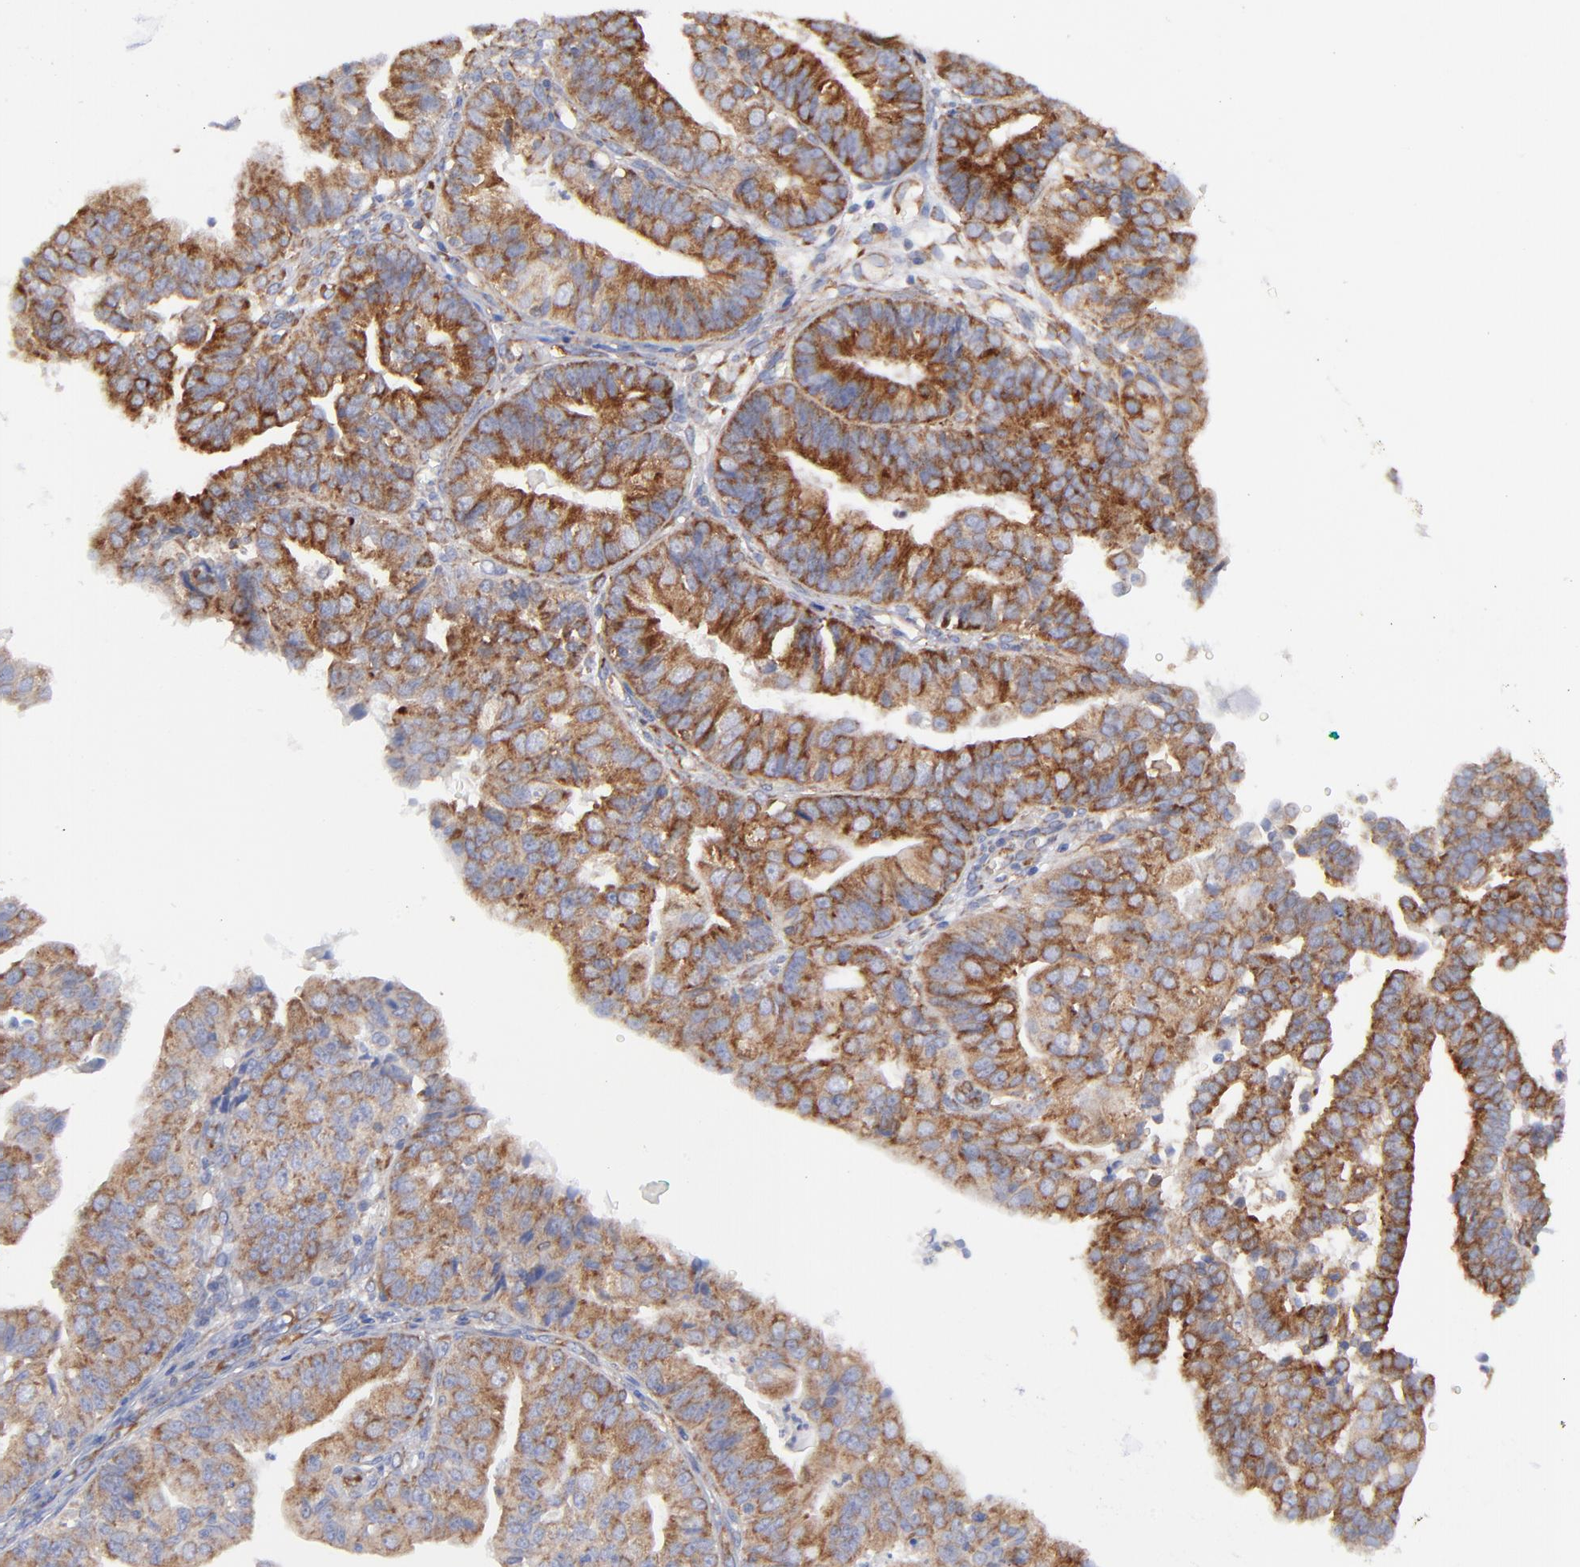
{"staining": {"intensity": "moderate", "quantity": ">75%", "location": "cytoplasmic/membranous"}, "tissue": "endometrial cancer", "cell_type": "Tumor cells", "image_type": "cancer", "snomed": [{"axis": "morphology", "description": "Adenocarcinoma, NOS"}, {"axis": "topography", "description": "Endometrium"}], "caption": "The photomicrograph shows staining of adenocarcinoma (endometrial), revealing moderate cytoplasmic/membranous protein expression (brown color) within tumor cells.", "gene": "EIF2AK2", "patient": {"sex": "female", "age": 56}}